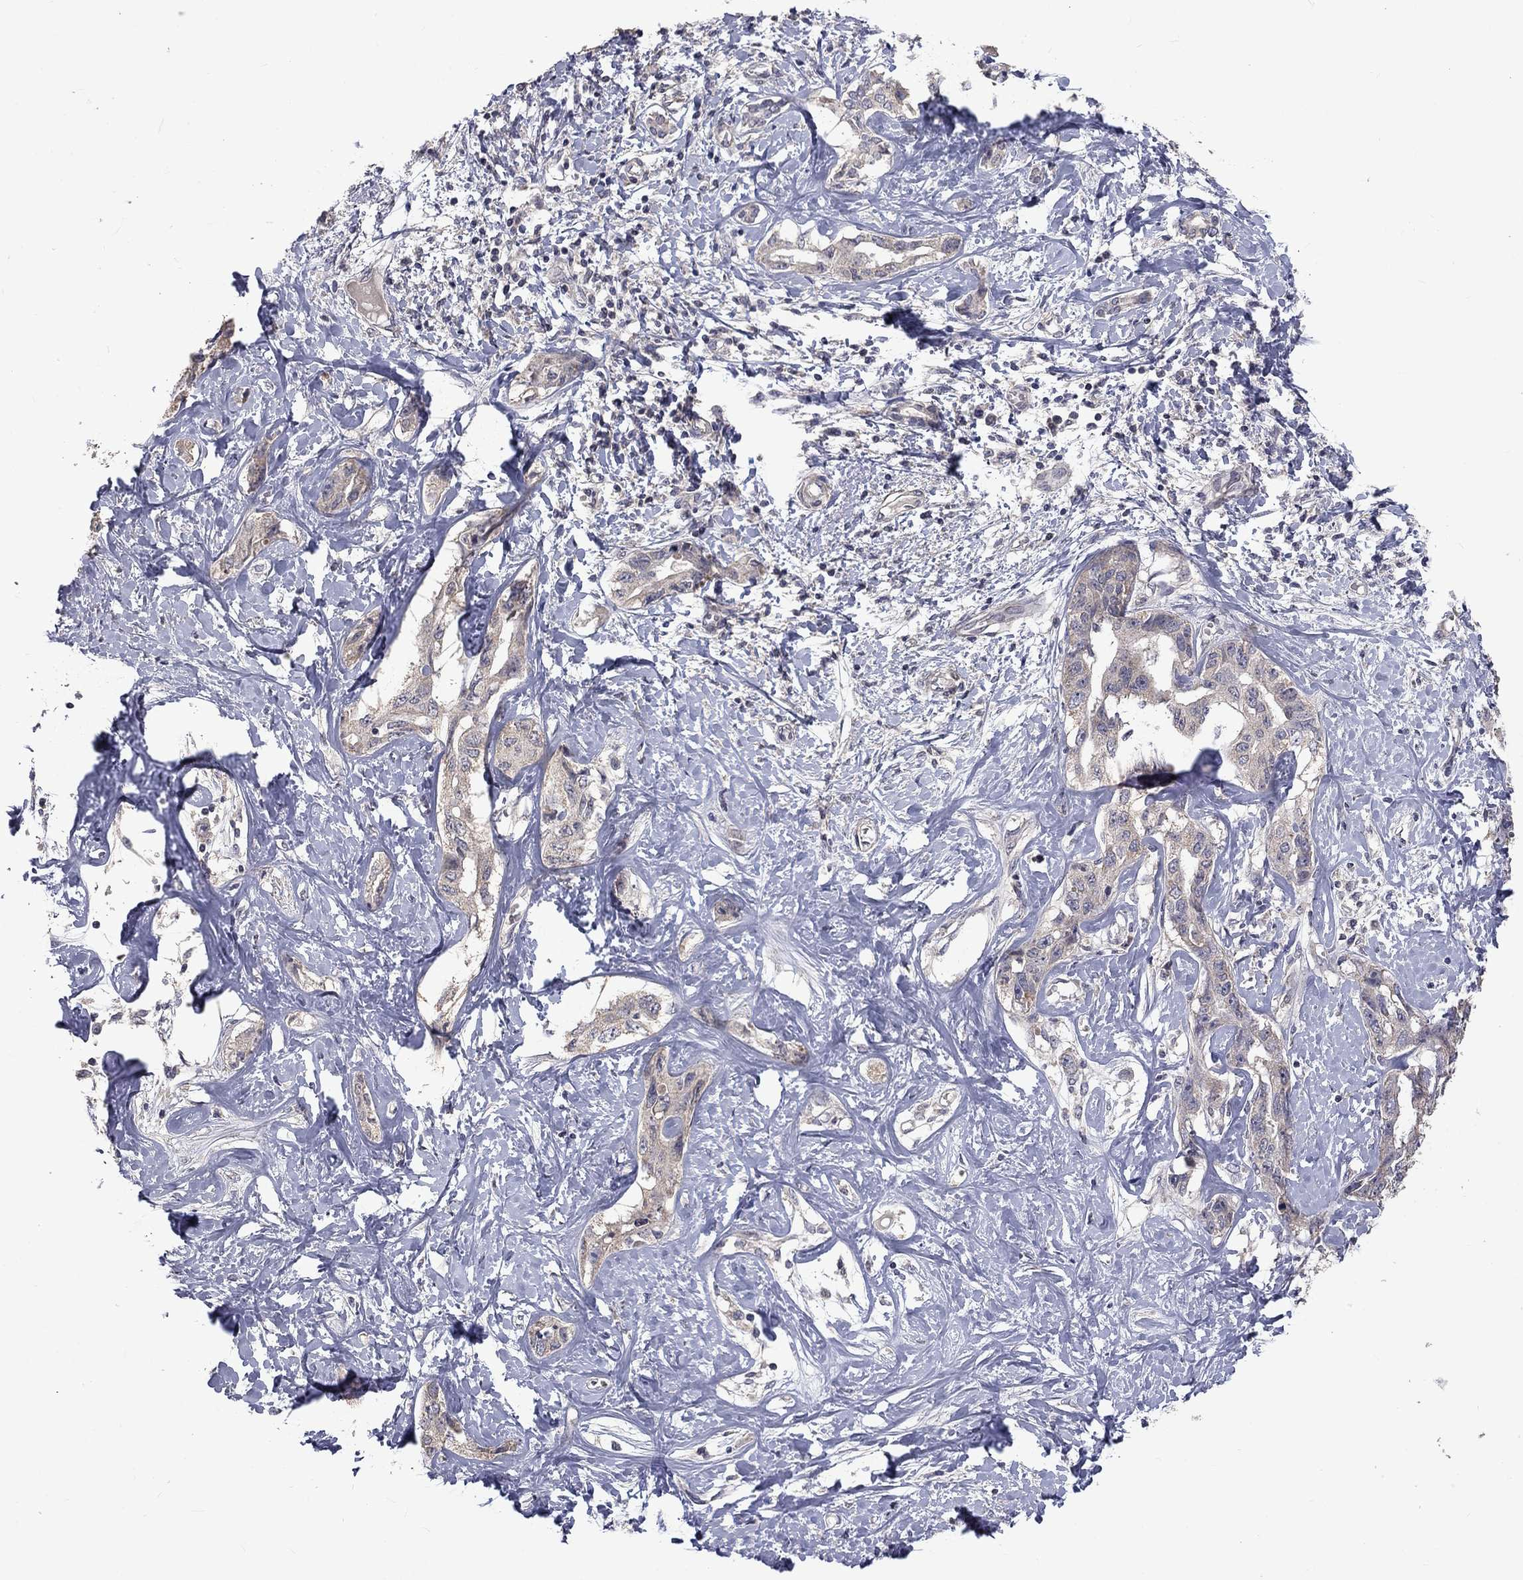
{"staining": {"intensity": "weak", "quantity": "25%-75%", "location": "cytoplasmic/membranous"}, "tissue": "liver cancer", "cell_type": "Tumor cells", "image_type": "cancer", "snomed": [{"axis": "morphology", "description": "Cholangiocarcinoma"}, {"axis": "topography", "description": "Liver"}], "caption": "IHC of human liver cancer (cholangiocarcinoma) reveals low levels of weak cytoplasmic/membranous staining in approximately 25%-75% of tumor cells.", "gene": "SLC39A14", "patient": {"sex": "male", "age": 59}}